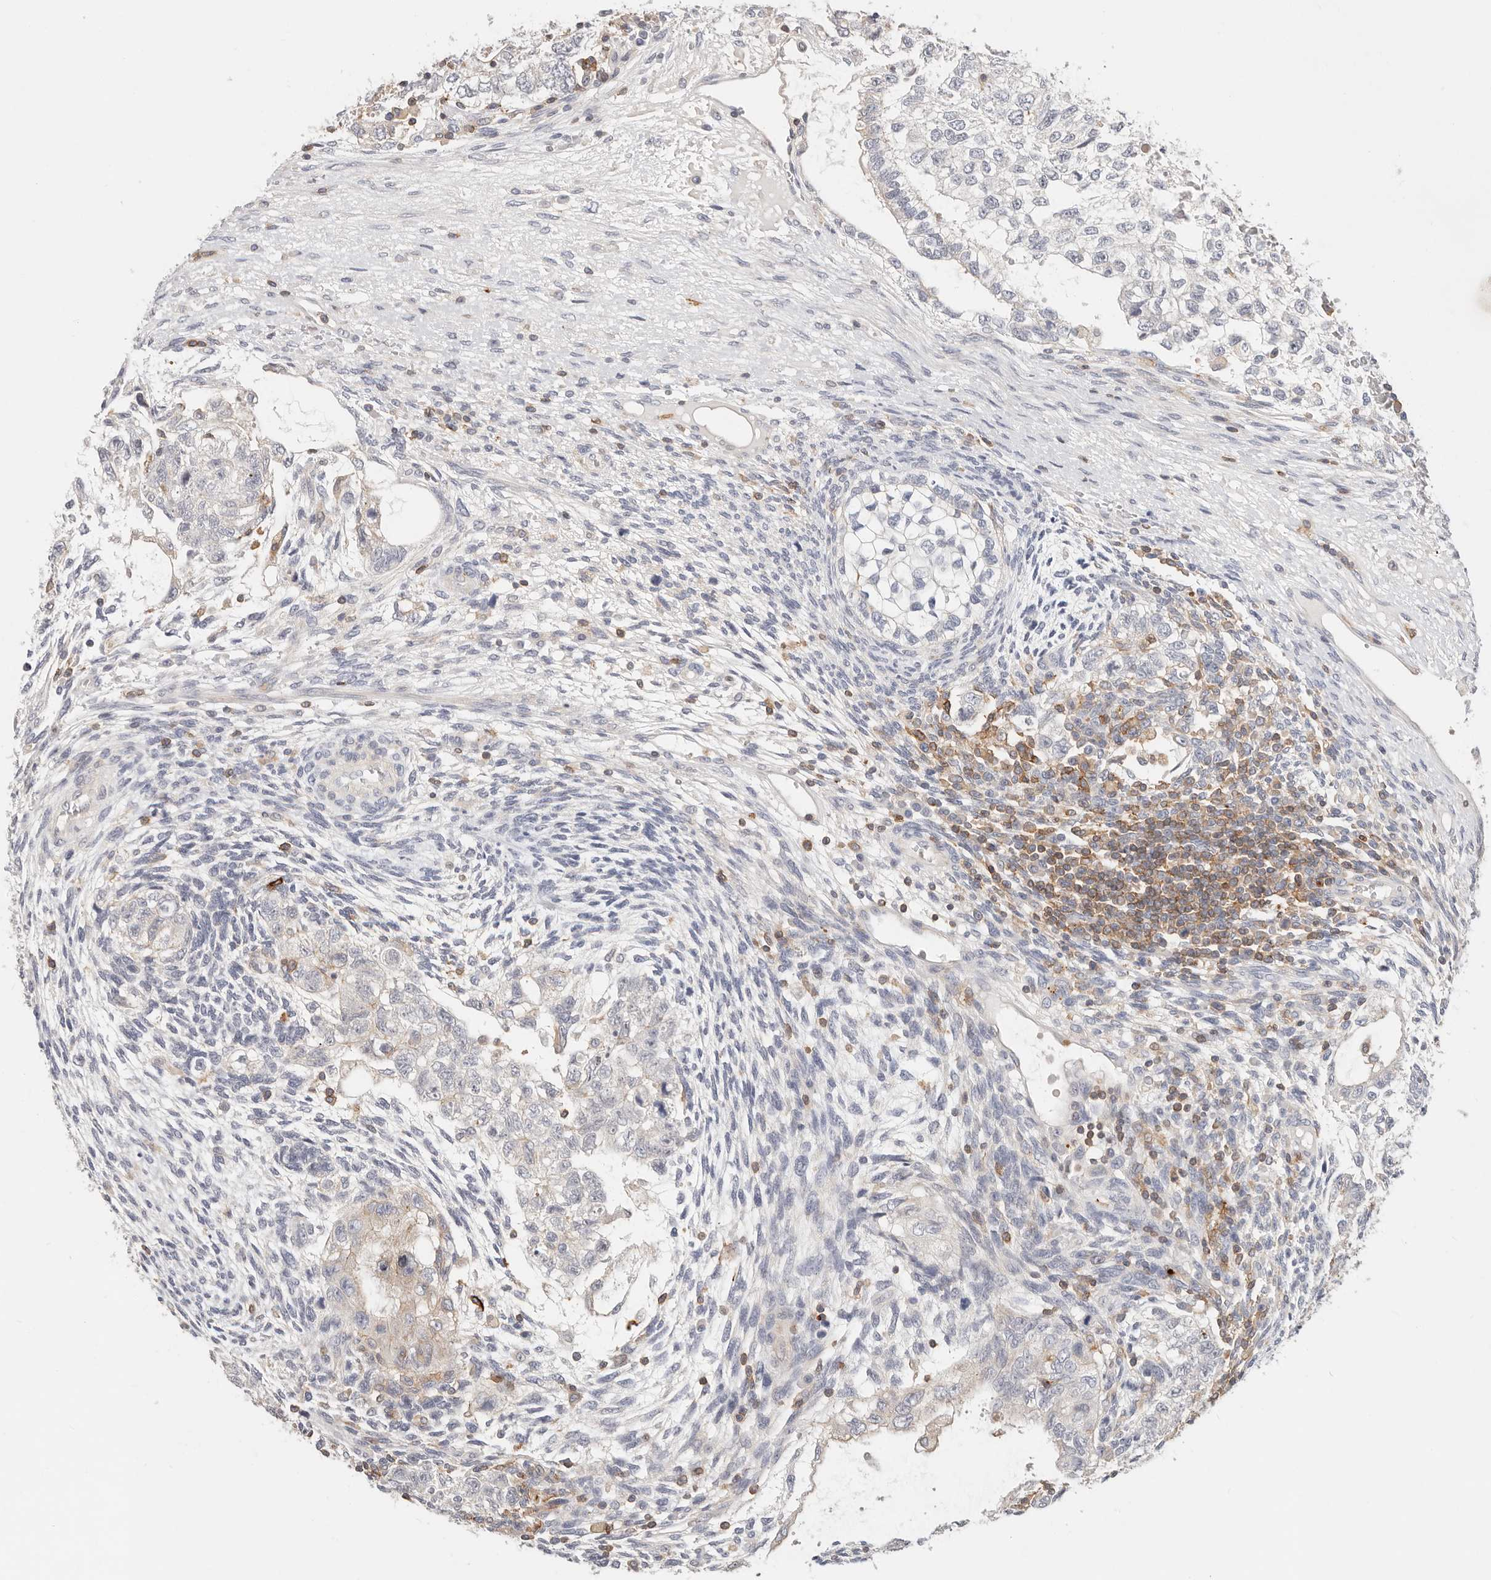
{"staining": {"intensity": "negative", "quantity": "none", "location": "none"}, "tissue": "testis cancer", "cell_type": "Tumor cells", "image_type": "cancer", "snomed": [{"axis": "morphology", "description": "Carcinoma, Embryonal, NOS"}, {"axis": "topography", "description": "Testis"}], "caption": "Immunohistochemistry micrograph of embryonal carcinoma (testis) stained for a protein (brown), which demonstrates no positivity in tumor cells.", "gene": "TMEM63B", "patient": {"sex": "male", "age": 37}}